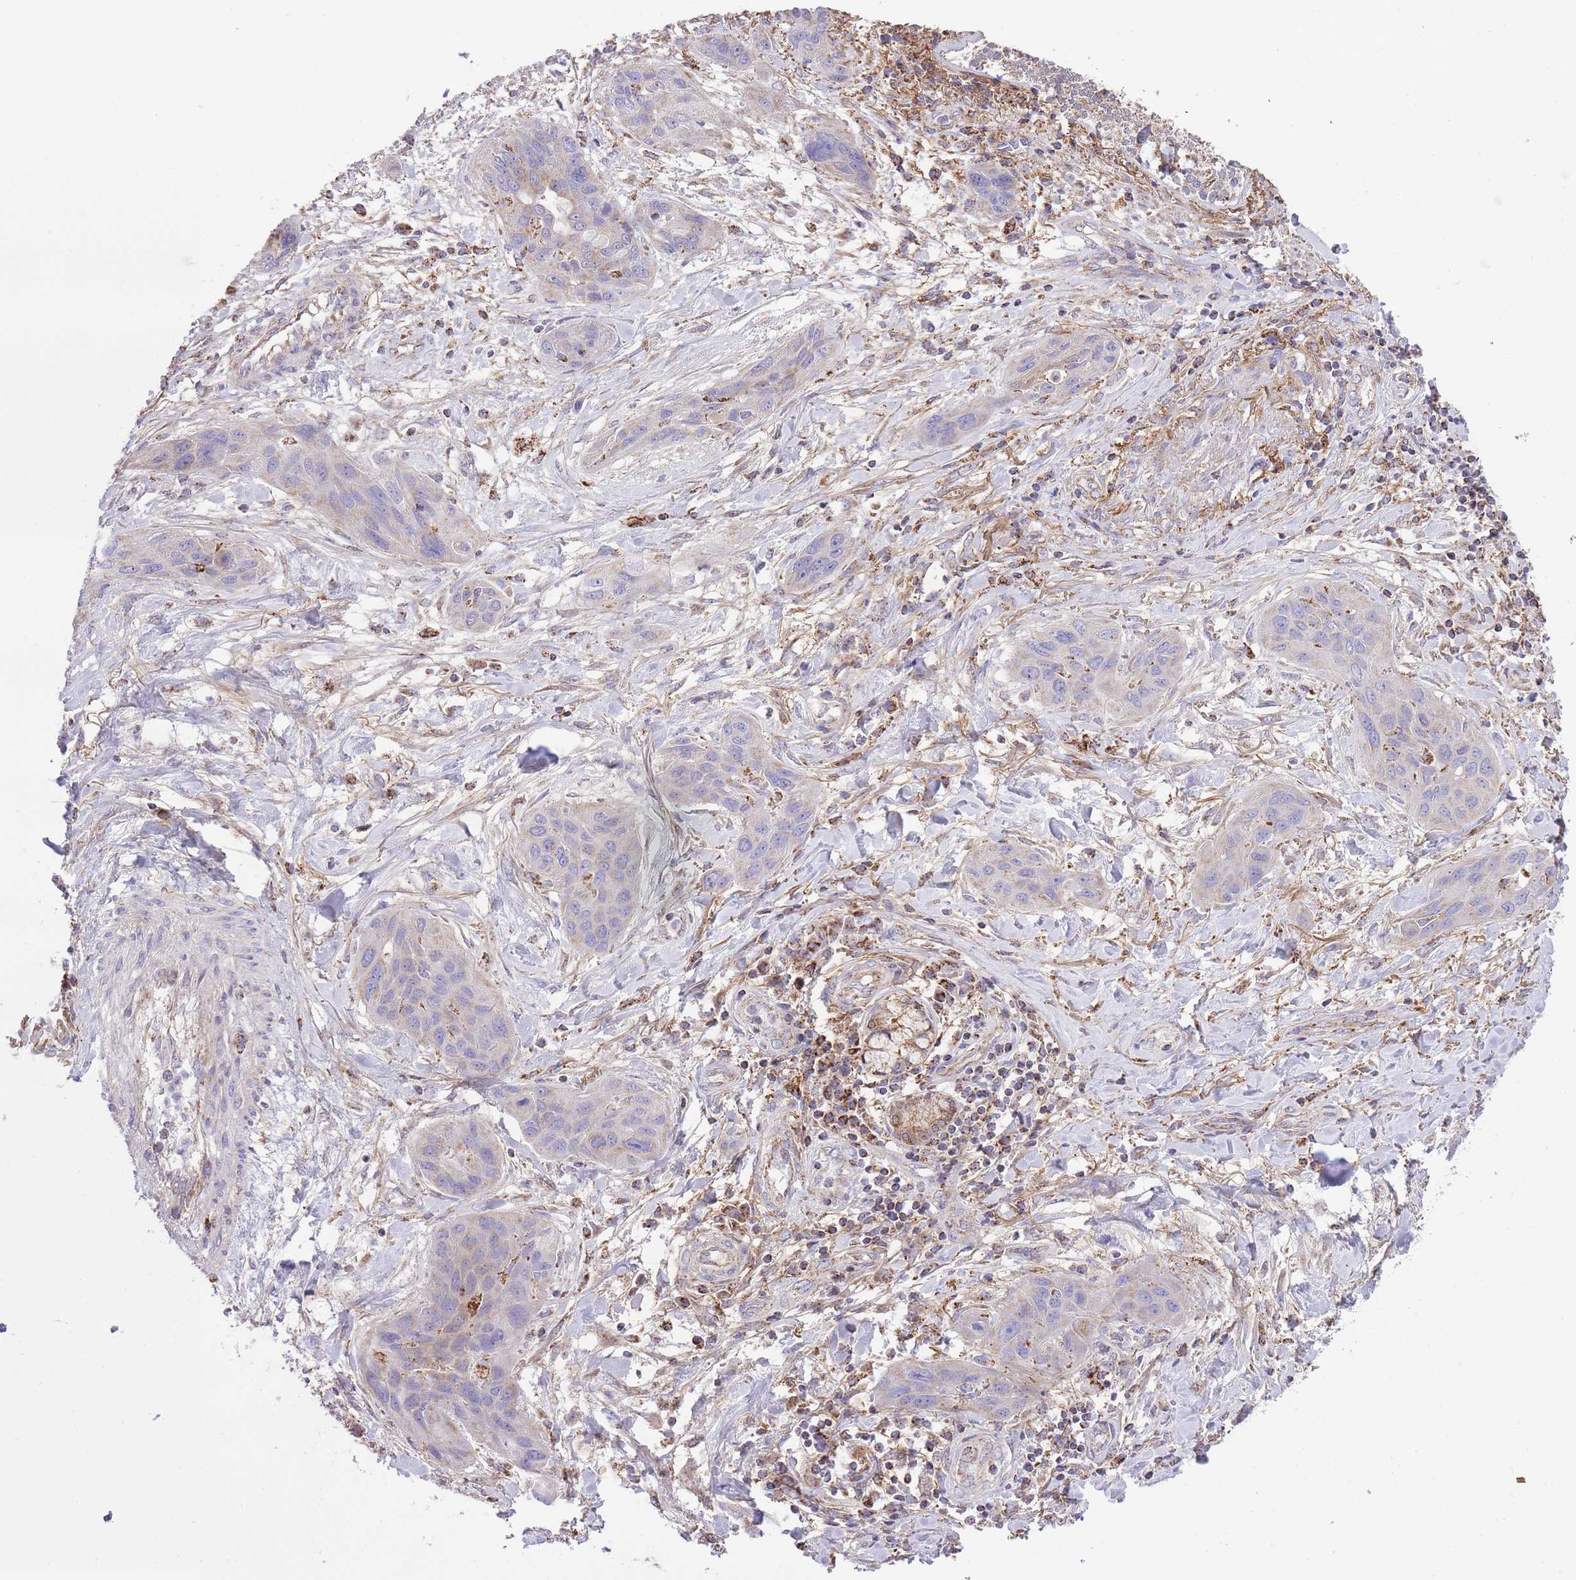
{"staining": {"intensity": "negative", "quantity": "none", "location": "none"}, "tissue": "lung cancer", "cell_type": "Tumor cells", "image_type": "cancer", "snomed": [{"axis": "morphology", "description": "Squamous cell carcinoma, NOS"}, {"axis": "topography", "description": "Lung"}], "caption": "Tumor cells are negative for protein expression in human lung cancer.", "gene": "ST3GAL3", "patient": {"sex": "female", "age": 70}}